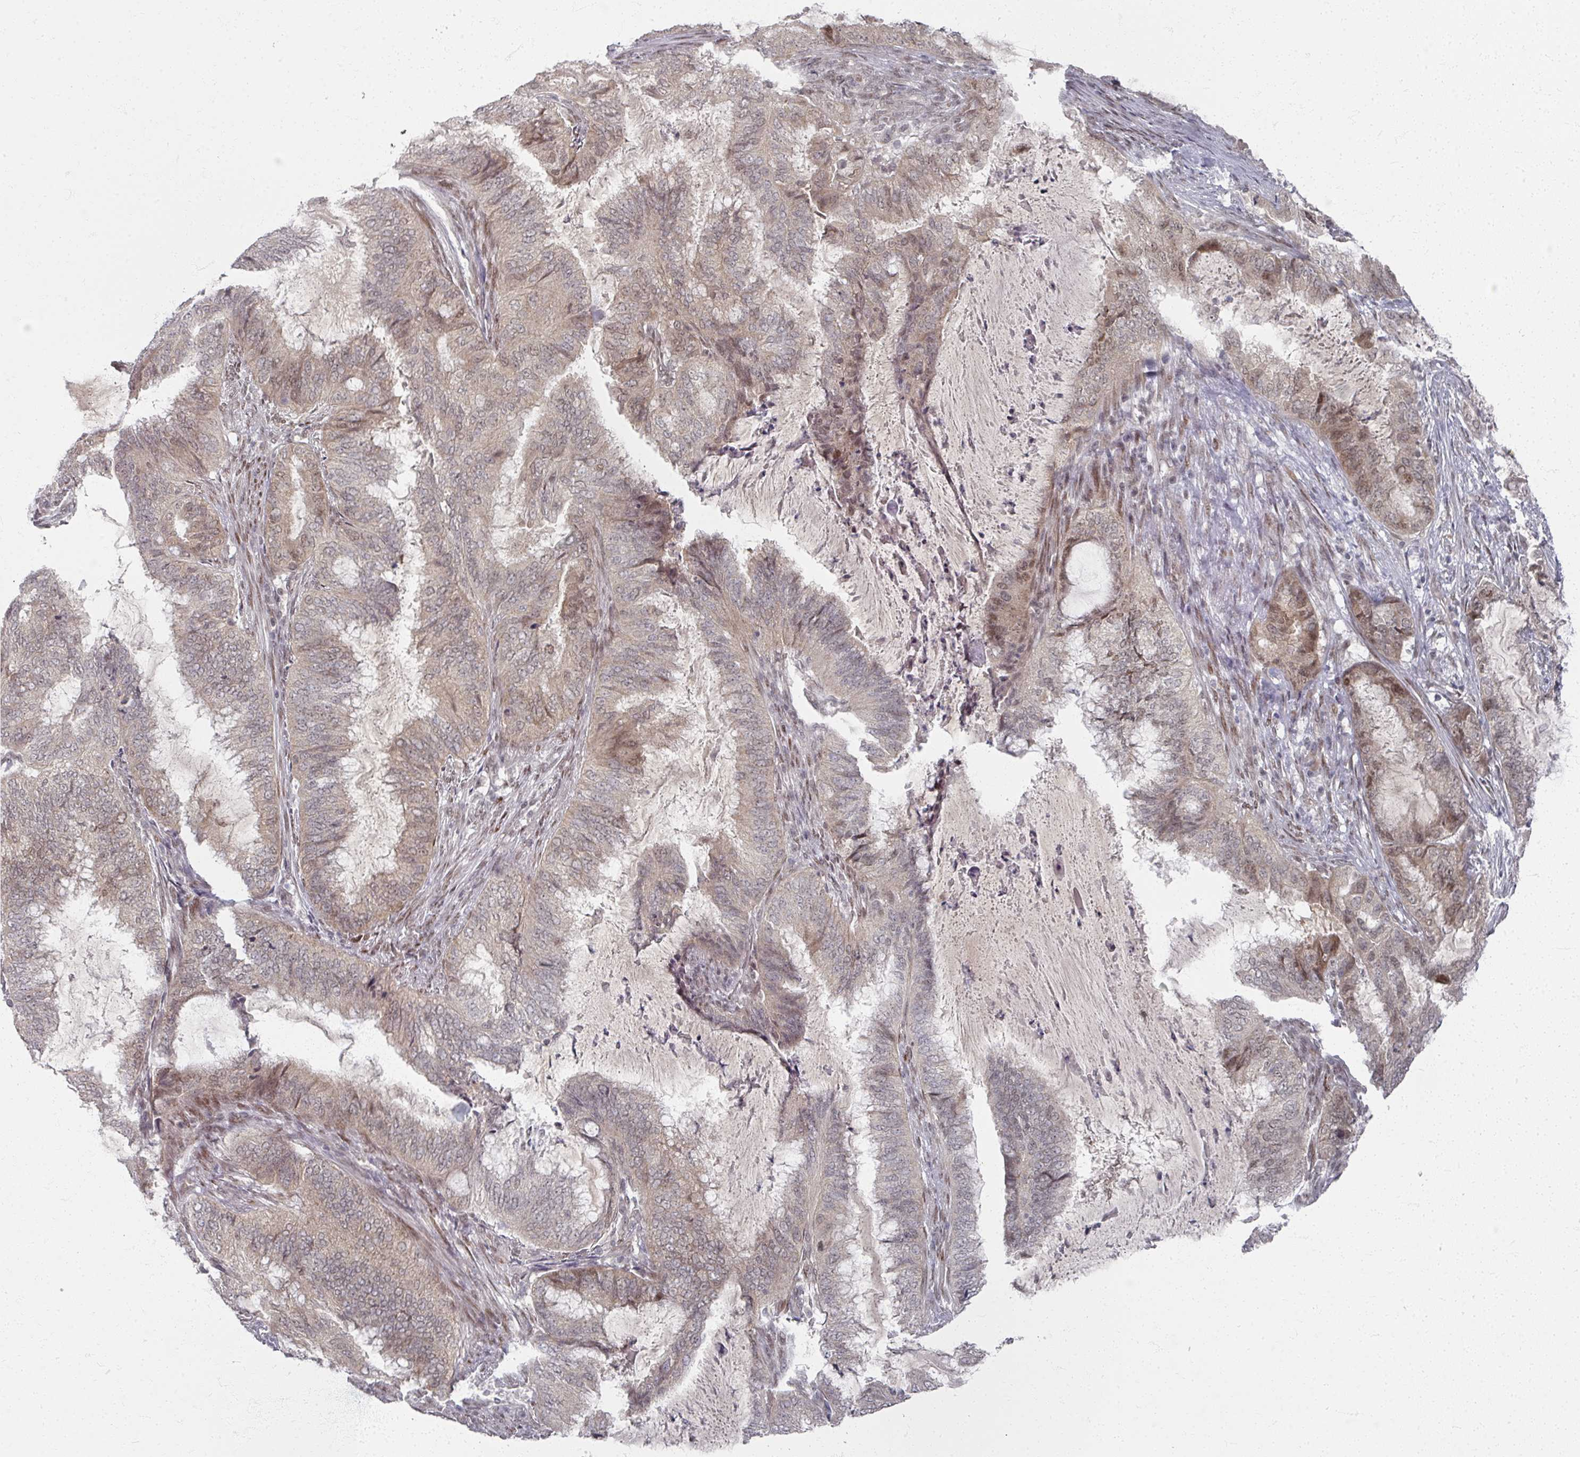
{"staining": {"intensity": "moderate", "quantity": "<25%", "location": "cytoplasmic/membranous,nuclear"}, "tissue": "endometrial cancer", "cell_type": "Tumor cells", "image_type": "cancer", "snomed": [{"axis": "morphology", "description": "Adenocarcinoma, NOS"}, {"axis": "topography", "description": "Endometrium"}], "caption": "Protein expression analysis of human endometrial adenocarcinoma reveals moderate cytoplasmic/membranous and nuclear expression in about <25% of tumor cells.", "gene": "PSKH1", "patient": {"sex": "female", "age": 51}}